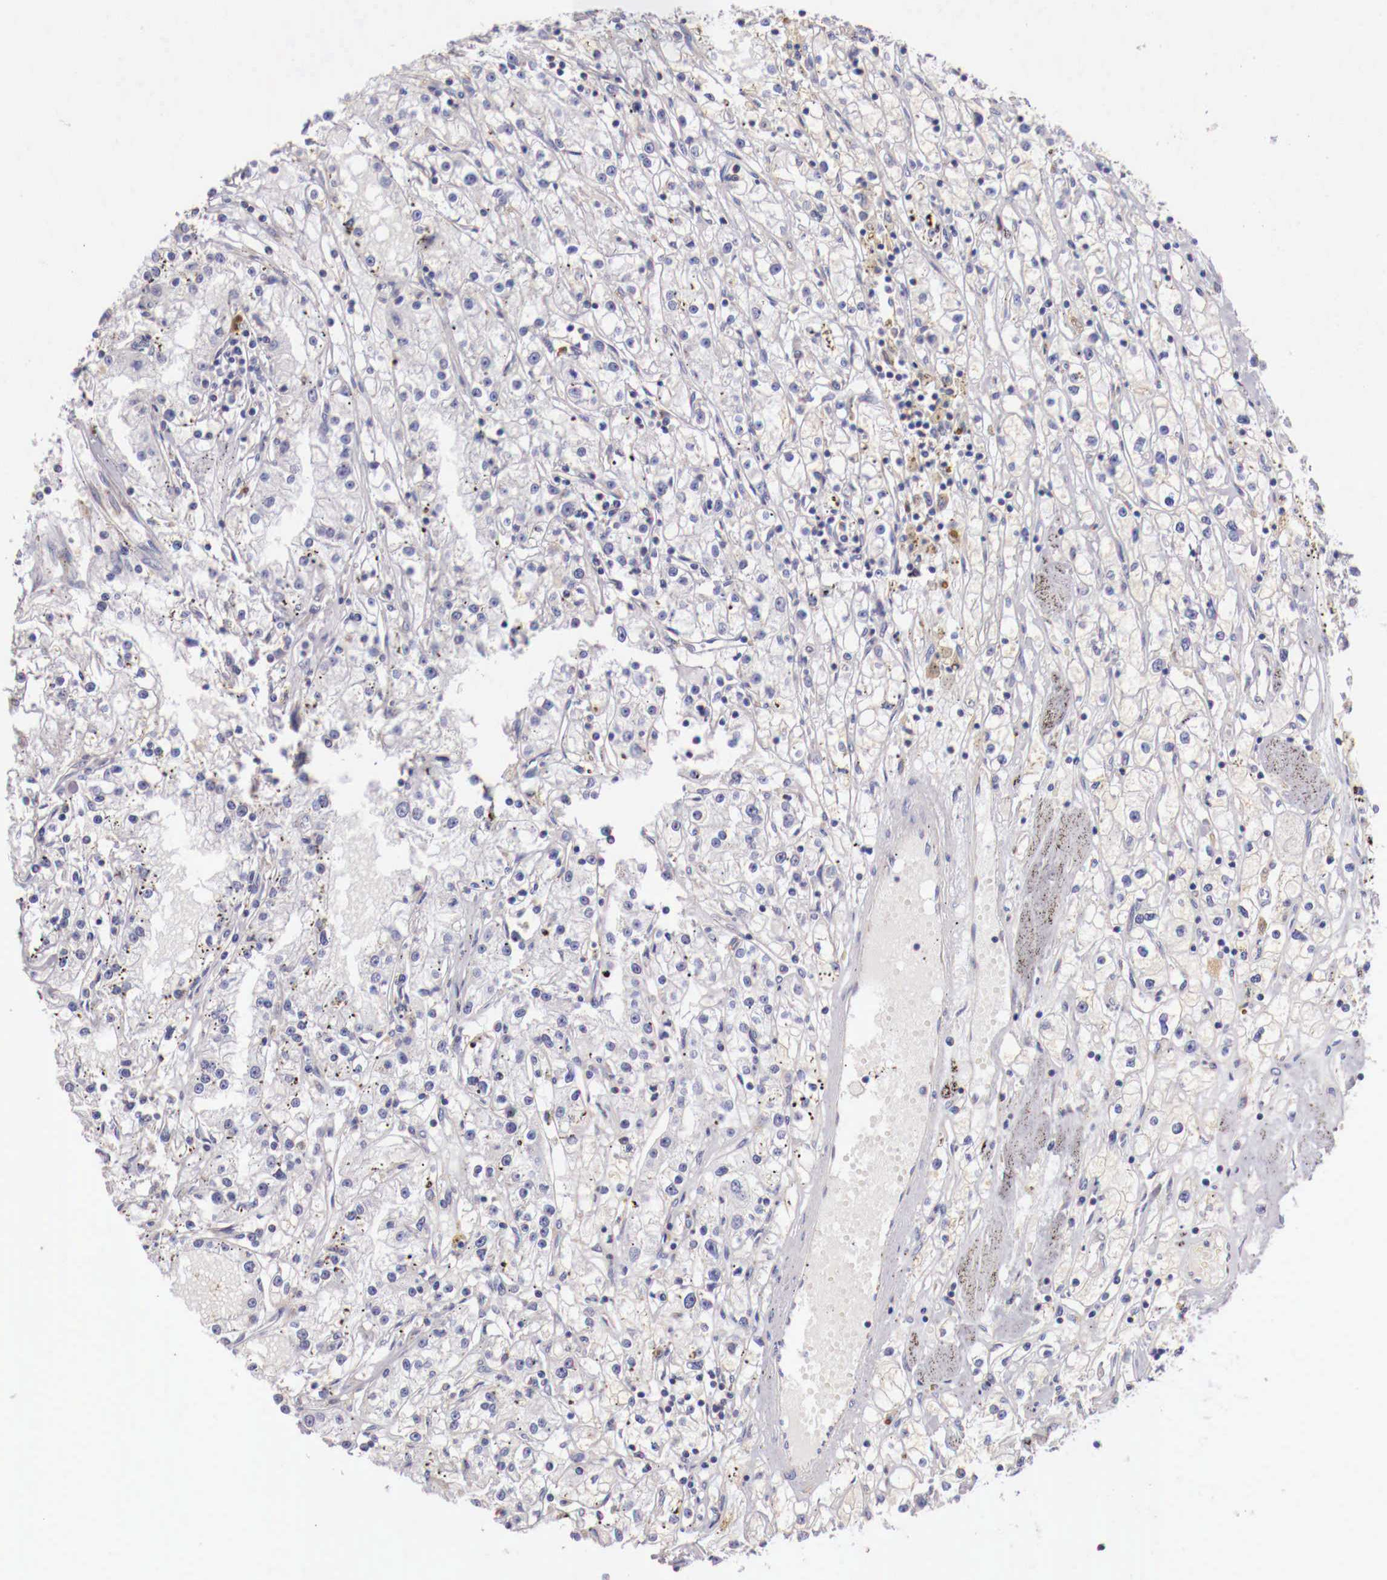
{"staining": {"intensity": "negative", "quantity": "none", "location": "none"}, "tissue": "renal cancer", "cell_type": "Tumor cells", "image_type": "cancer", "snomed": [{"axis": "morphology", "description": "Adenocarcinoma, NOS"}, {"axis": "topography", "description": "Kidney"}], "caption": "DAB immunohistochemical staining of renal cancer displays no significant positivity in tumor cells.", "gene": "PITPNA", "patient": {"sex": "male", "age": 56}}